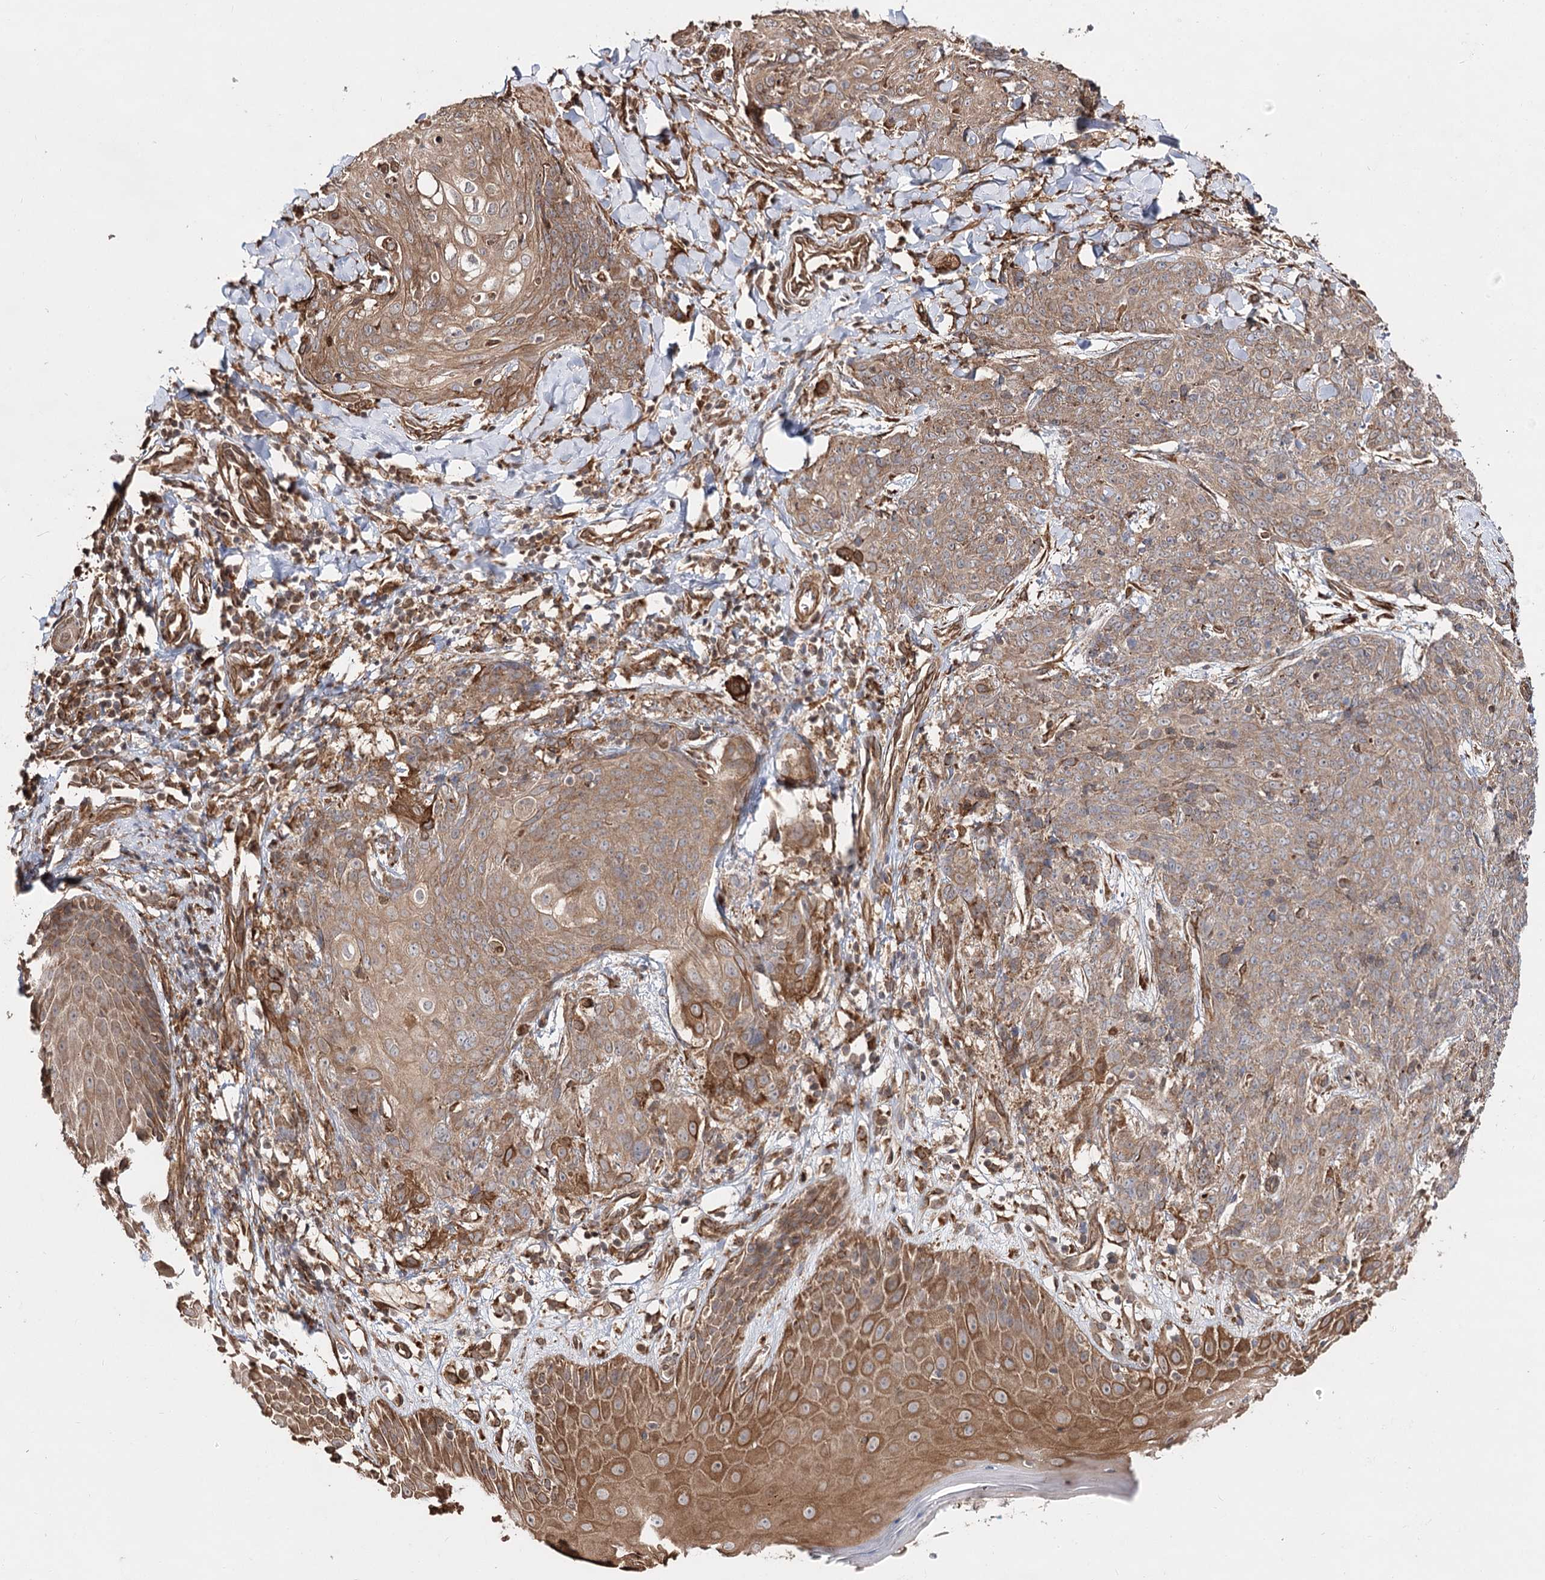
{"staining": {"intensity": "moderate", "quantity": ">75%", "location": "cytoplasmic/membranous"}, "tissue": "skin cancer", "cell_type": "Tumor cells", "image_type": "cancer", "snomed": [{"axis": "morphology", "description": "Squamous cell carcinoma, NOS"}, {"axis": "topography", "description": "Skin"}, {"axis": "topography", "description": "Vulva"}], "caption": "A brown stain highlights moderate cytoplasmic/membranous expression of a protein in skin squamous cell carcinoma tumor cells. Nuclei are stained in blue.", "gene": "DNAJB14", "patient": {"sex": "female", "age": 85}}